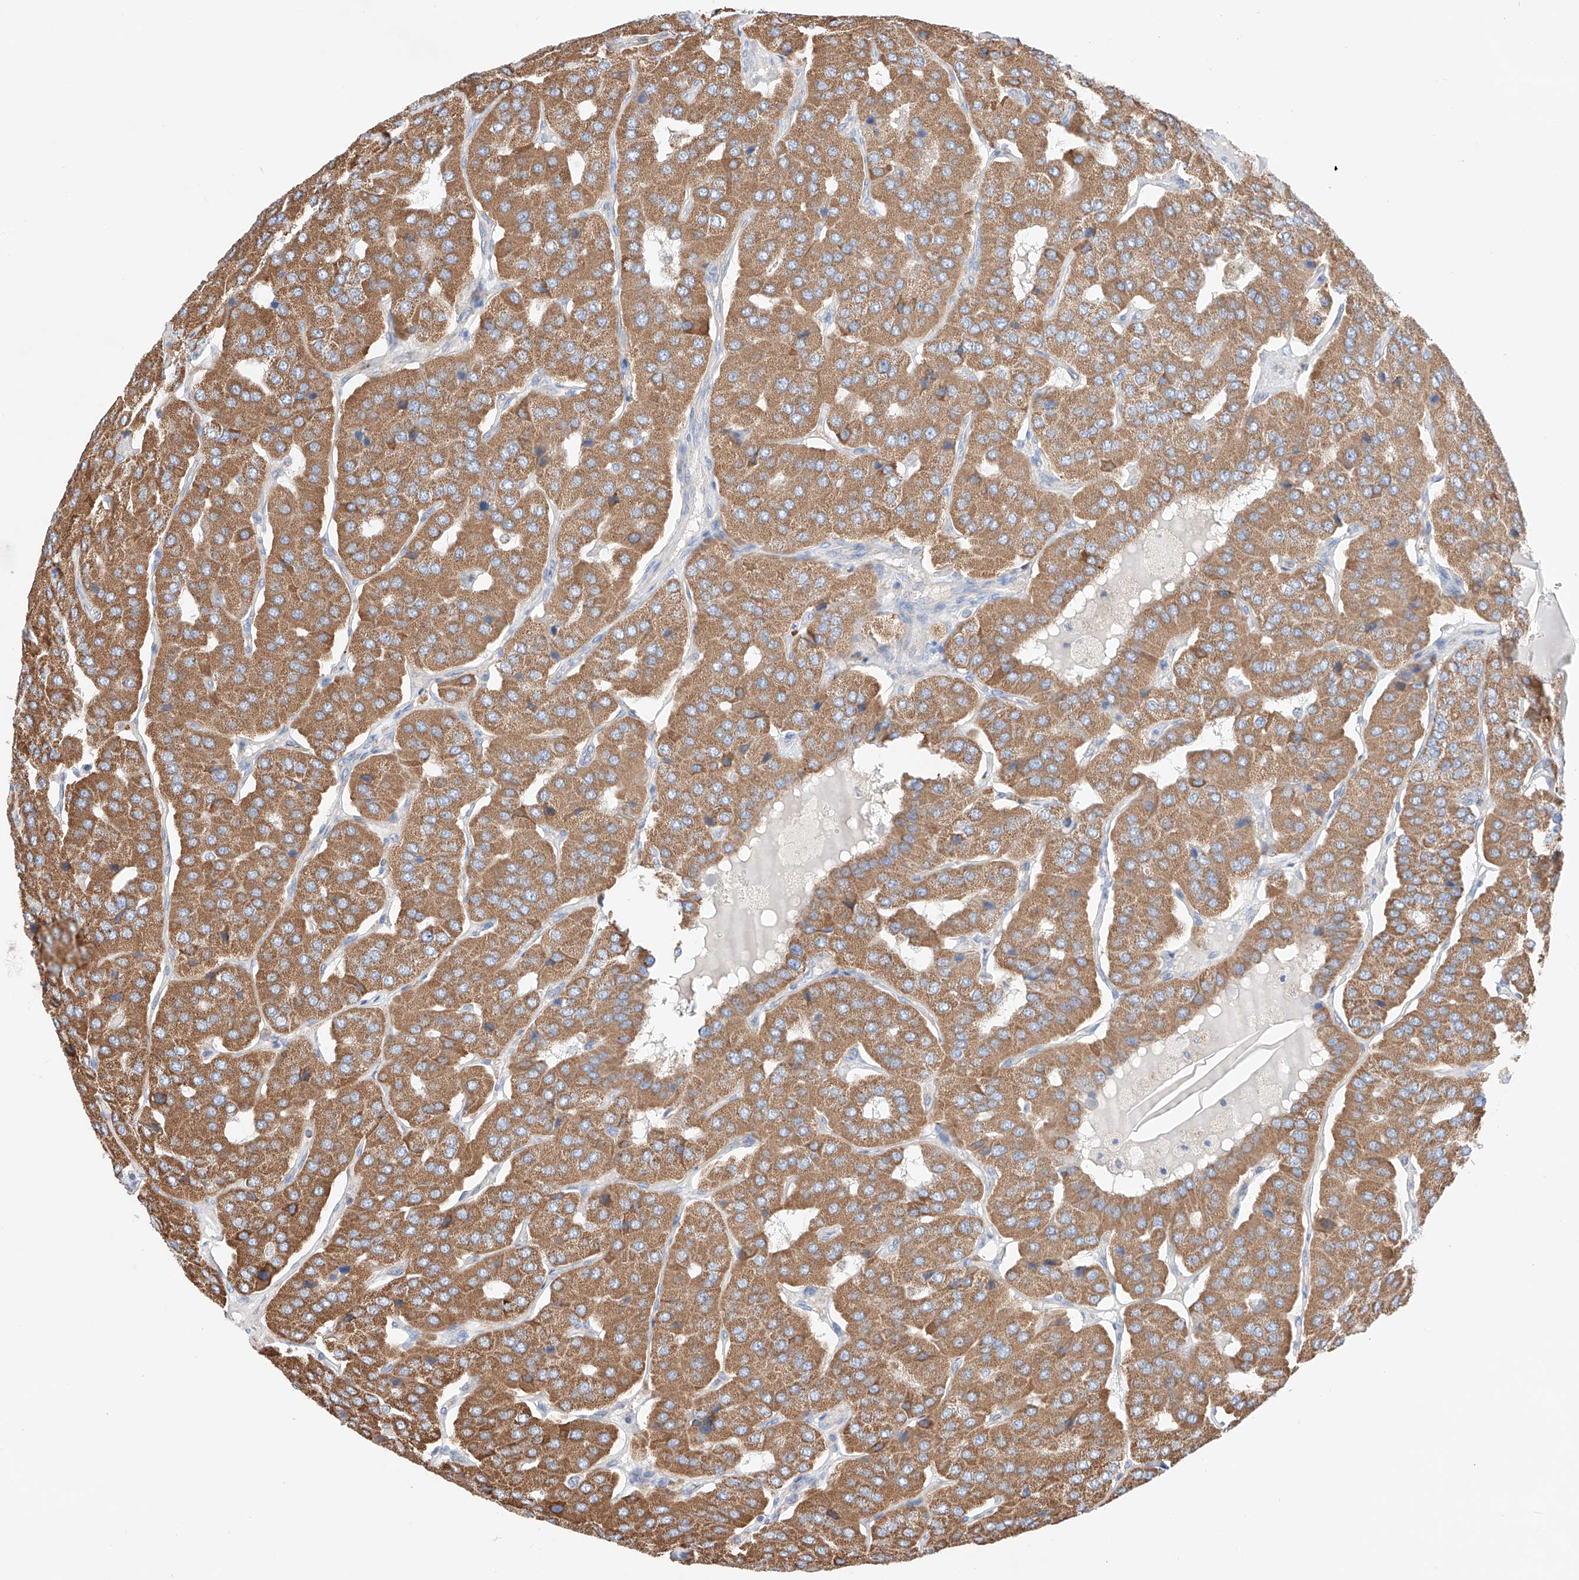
{"staining": {"intensity": "moderate", "quantity": ">75%", "location": "cytoplasmic/membranous"}, "tissue": "parathyroid gland", "cell_type": "Glandular cells", "image_type": "normal", "snomed": [{"axis": "morphology", "description": "Normal tissue, NOS"}, {"axis": "morphology", "description": "Adenoma, NOS"}, {"axis": "topography", "description": "Parathyroid gland"}], "caption": "This is an image of IHC staining of normal parathyroid gland, which shows moderate expression in the cytoplasmic/membranous of glandular cells.", "gene": "KTI12", "patient": {"sex": "female", "age": 86}}